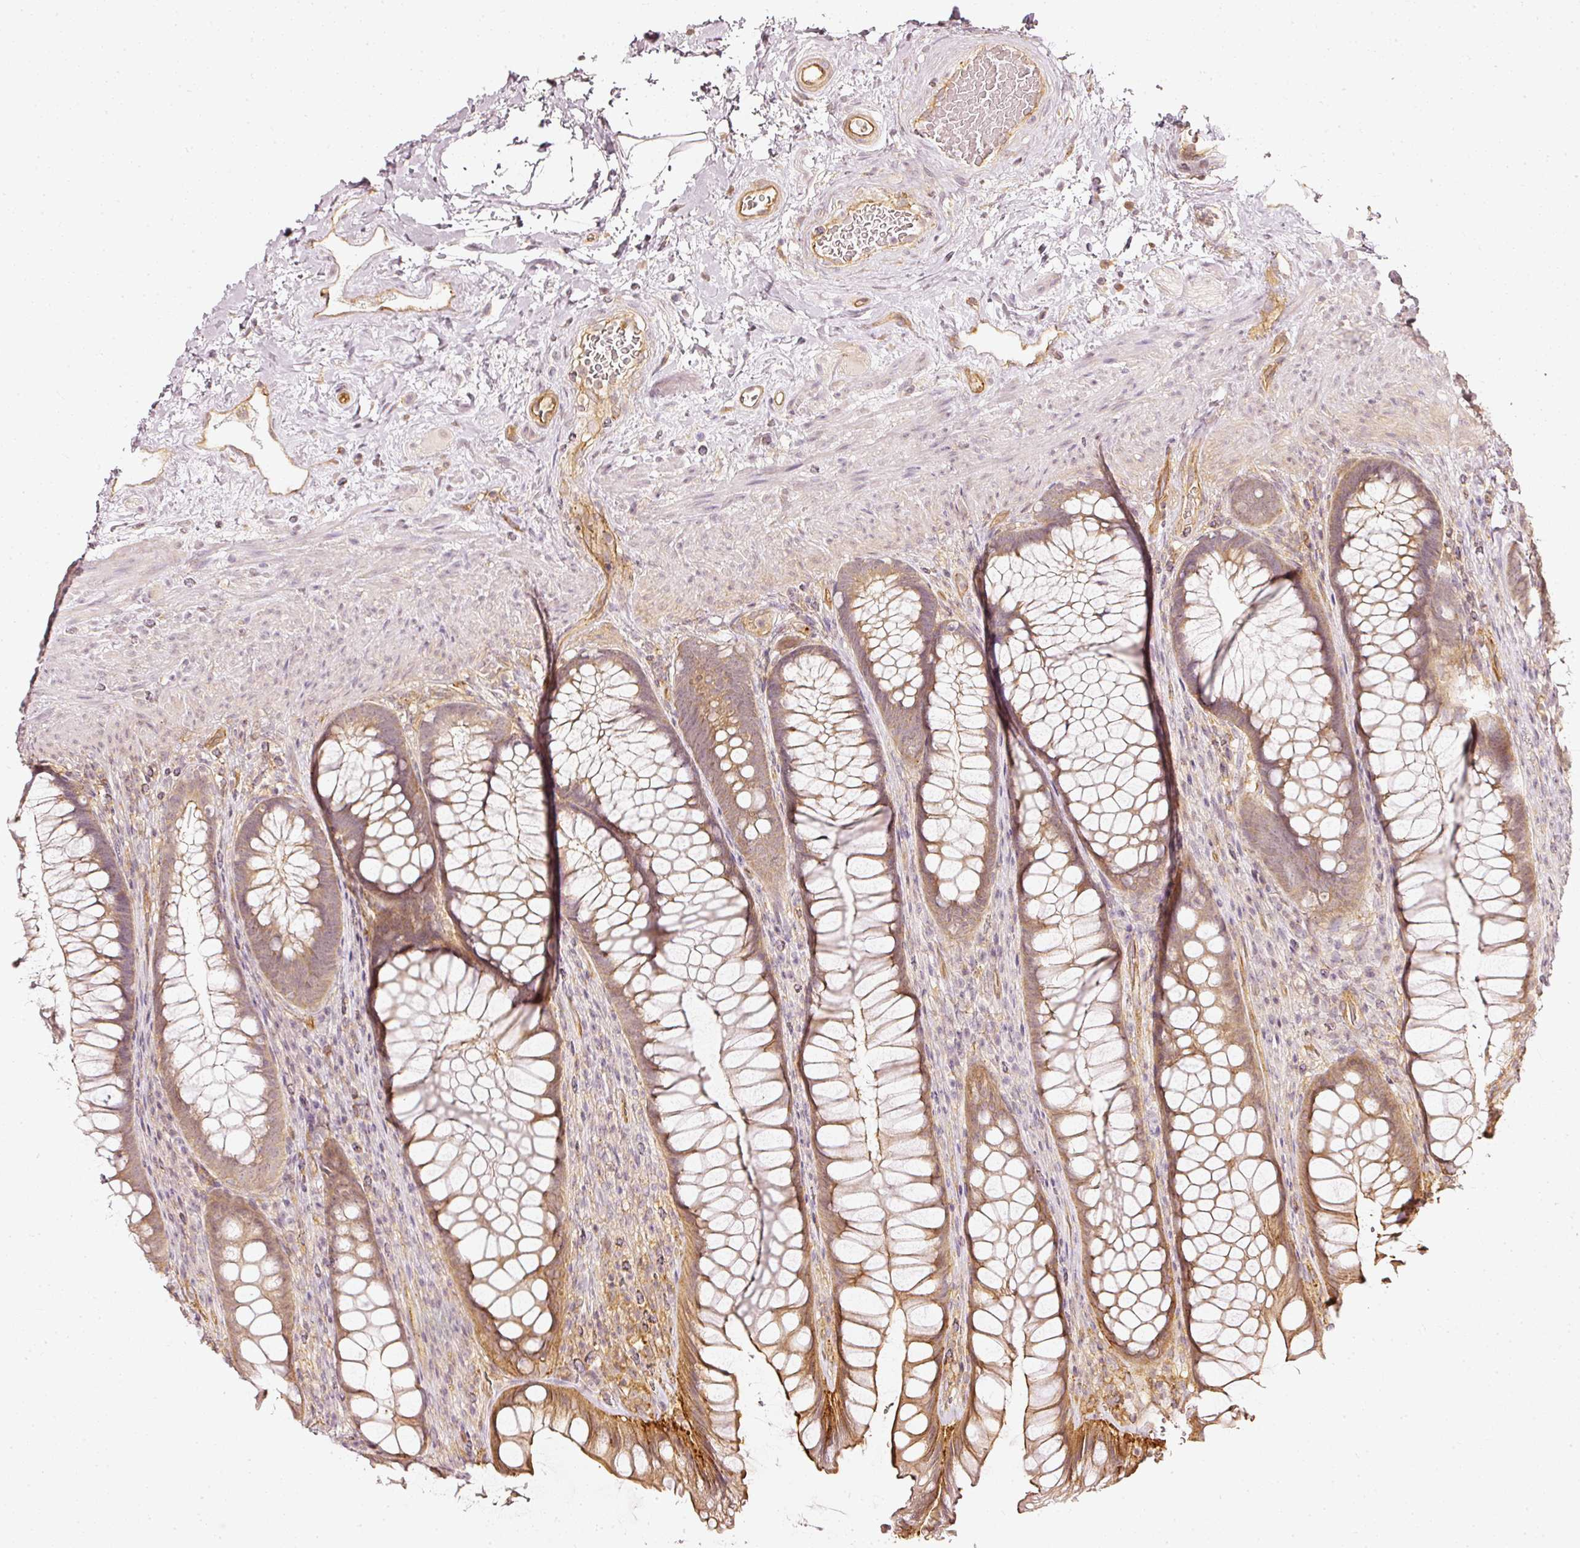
{"staining": {"intensity": "moderate", "quantity": ">75%", "location": "cytoplasmic/membranous"}, "tissue": "rectum", "cell_type": "Glandular cells", "image_type": "normal", "snomed": [{"axis": "morphology", "description": "Normal tissue, NOS"}, {"axis": "topography", "description": "Rectum"}], "caption": "Immunohistochemical staining of unremarkable rectum demonstrates medium levels of moderate cytoplasmic/membranous staining in about >75% of glandular cells.", "gene": "DRD2", "patient": {"sex": "male", "age": 53}}